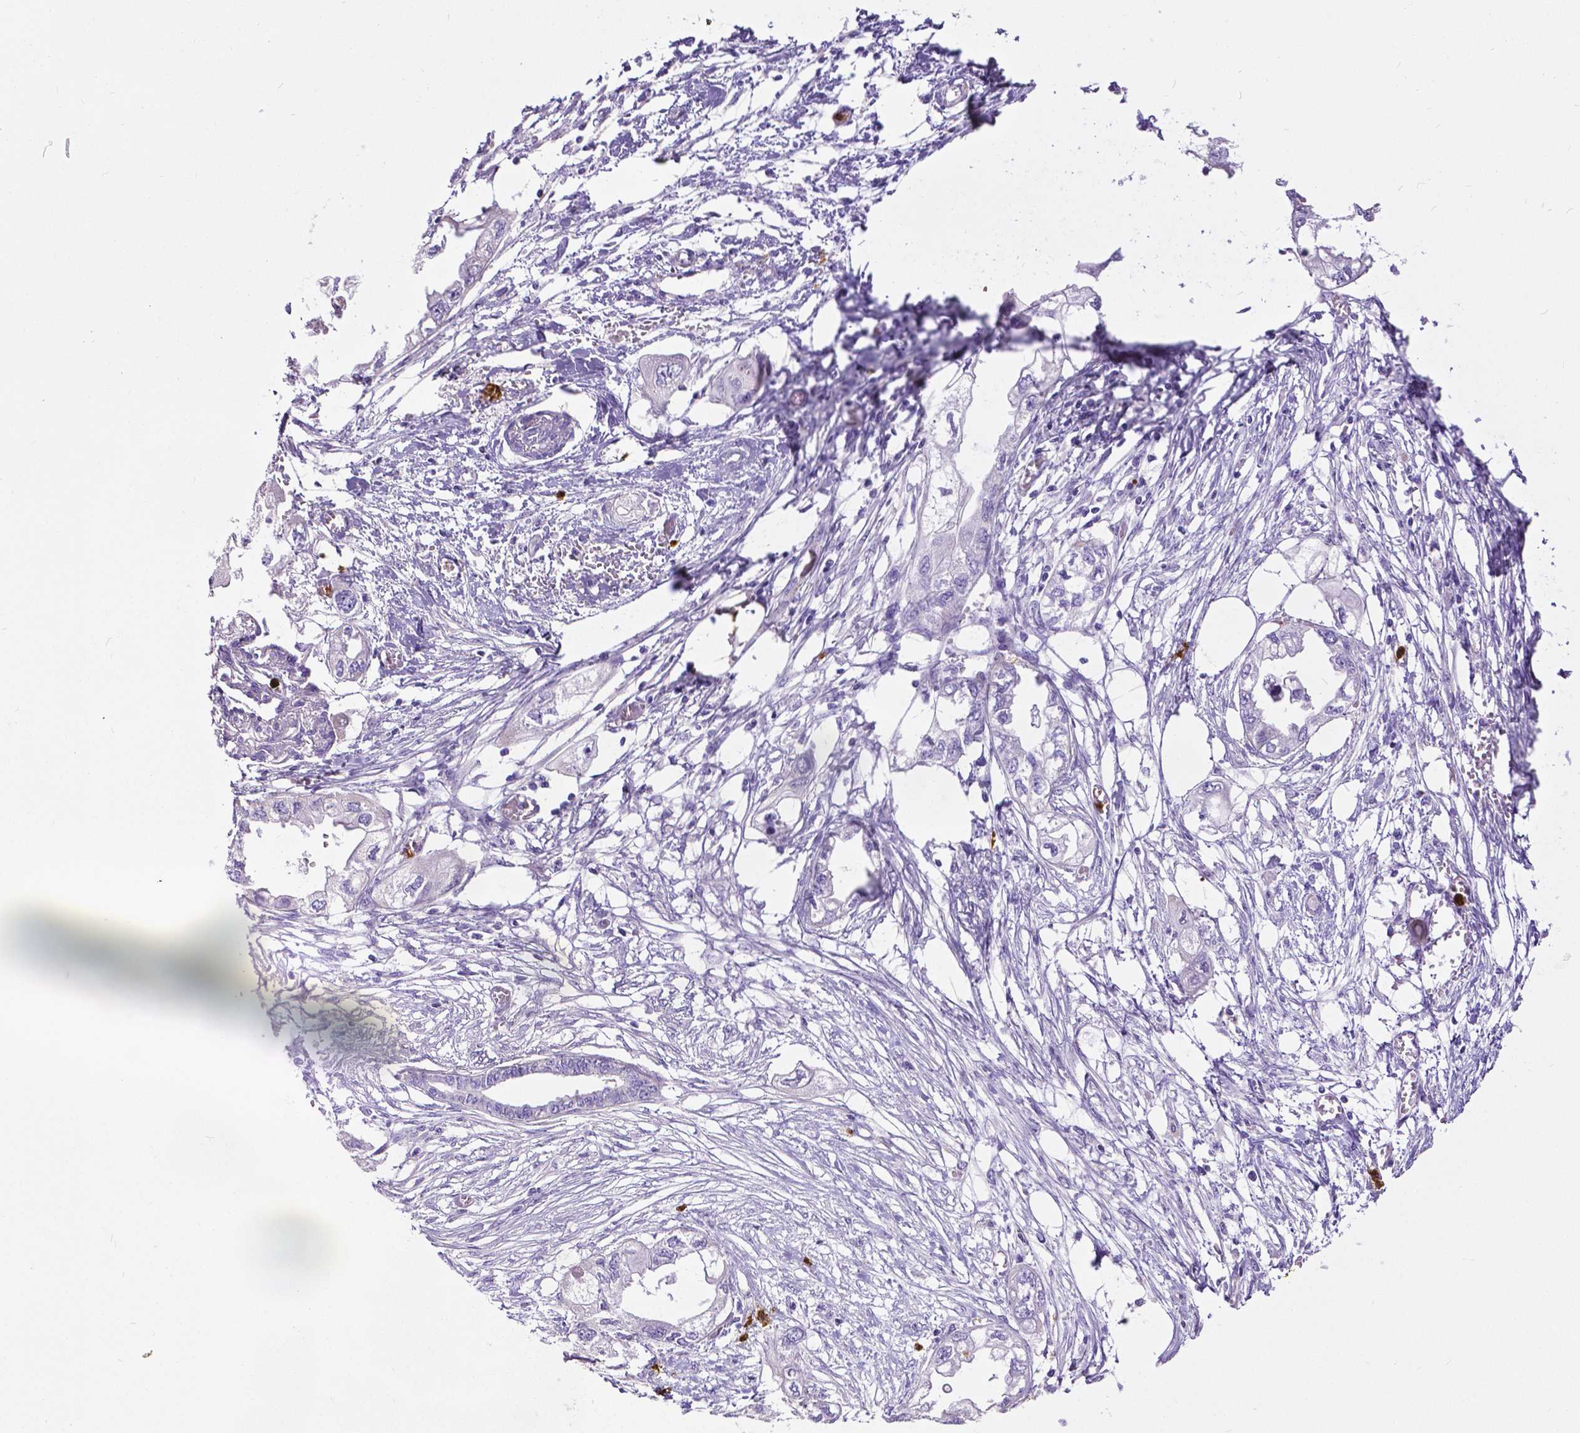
{"staining": {"intensity": "negative", "quantity": "none", "location": "none"}, "tissue": "endometrial cancer", "cell_type": "Tumor cells", "image_type": "cancer", "snomed": [{"axis": "morphology", "description": "Adenocarcinoma, NOS"}, {"axis": "morphology", "description": "Adenocarcinoma, metastatic, NOS"}, {"axis": "topography", "description": "Adipose tissue"}, {"axis": "topography", "description": "Endometrium"}], "caption": "Immunohistochemical staining of human adenocarcinoma (endometrial) reveals no significant expression in tumor cells.", "gene": "MMP9", "patient": {"sex": "female", "age": 67}}